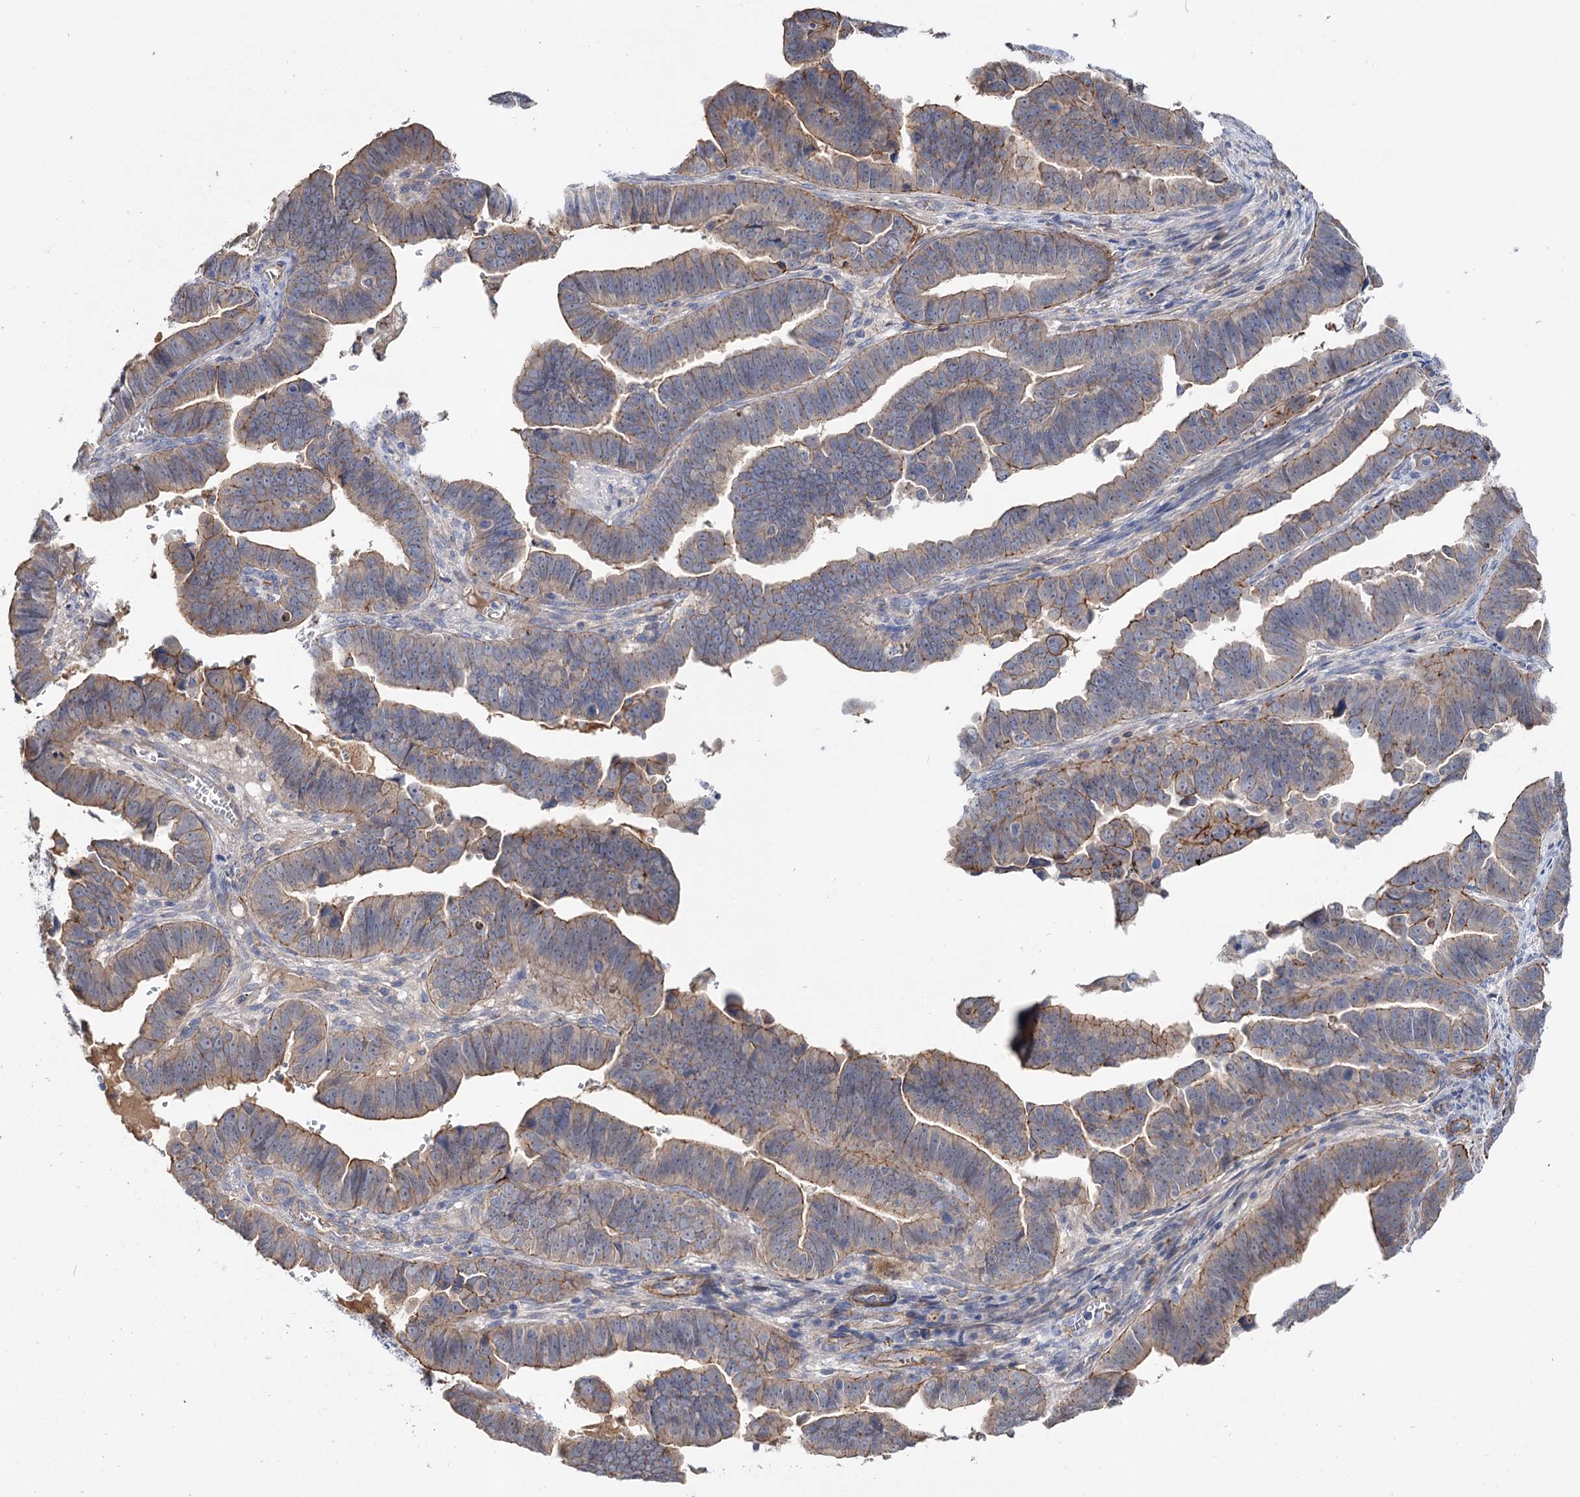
{"staining": {"intensity": "moderate", "quantity": "25%-75%", "location": "cytoplasmic/membranous"}, "tissue": "endometrial cancer", "cell_type": "Tumor cells", "image_type": "cancer", "snomed": [{"axis": "morphology", "description": "Adenocarcinoma, NOS"}, {"axis": "topography", "description": "Endometrium"}], "caption": "Endometrial cancer (adenocarcinoma) stained for a protein exhibits moderate cytoplasmic/membranous positivity in tumor cells.", "gene": "NUDCD2", "patient": {"sex": "female", "age": 75}}